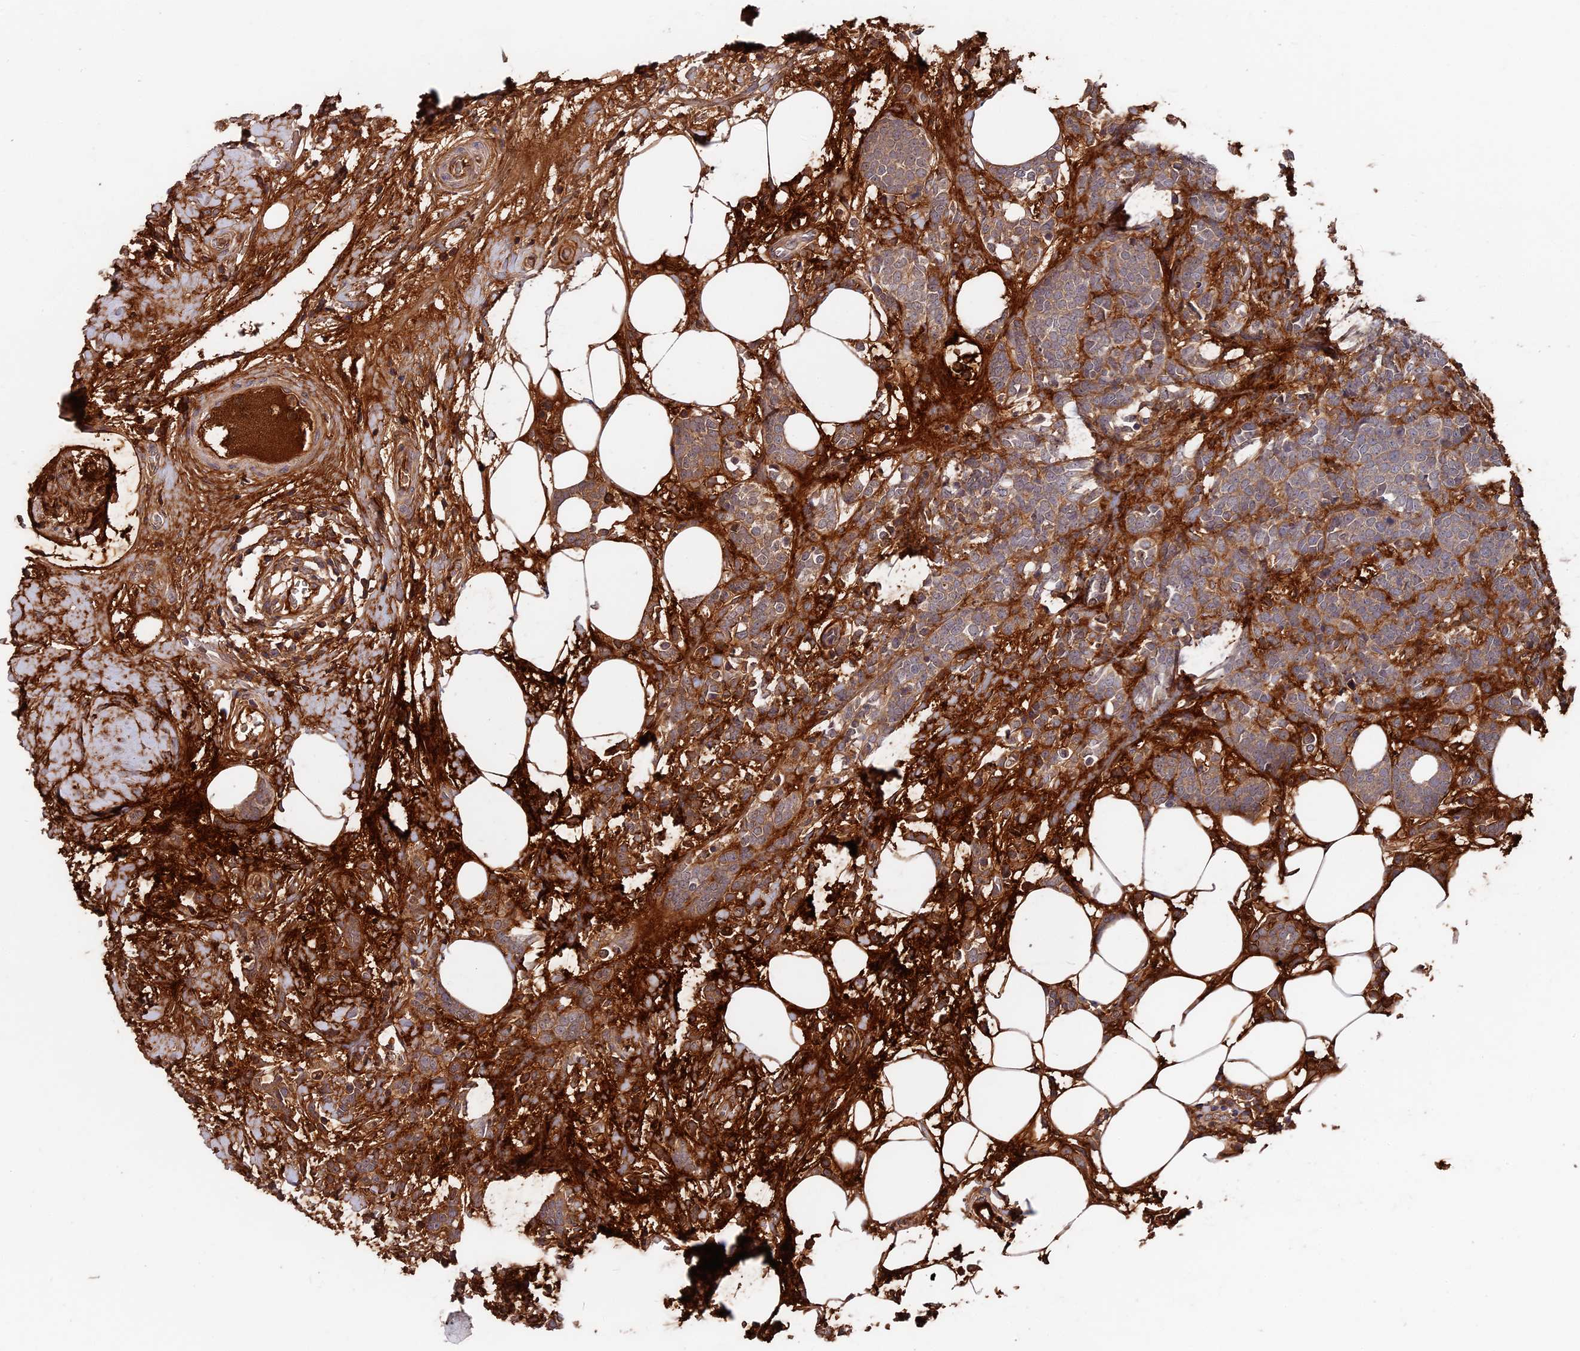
{"staining": {"intensity": "weak", "quantity": "25%-75%", "location": "cytoplasmic/membranous"}, "tissue": "breast cancer", "cell_type": "Tumor cells", "image_type": "cancer", "snomed": [{"axis": "morphology", "description": "Lobular carcinoma"}, {"axis": "topography", "description": "Breast"}], "caption": "Breast cancer stained with a brown dye displays weak cytoplasmic/membranous positive expression in about 25%-75% of tumor cells.", "gene": "ITIH1", "patient": {"sex": "female", "age": 58}}